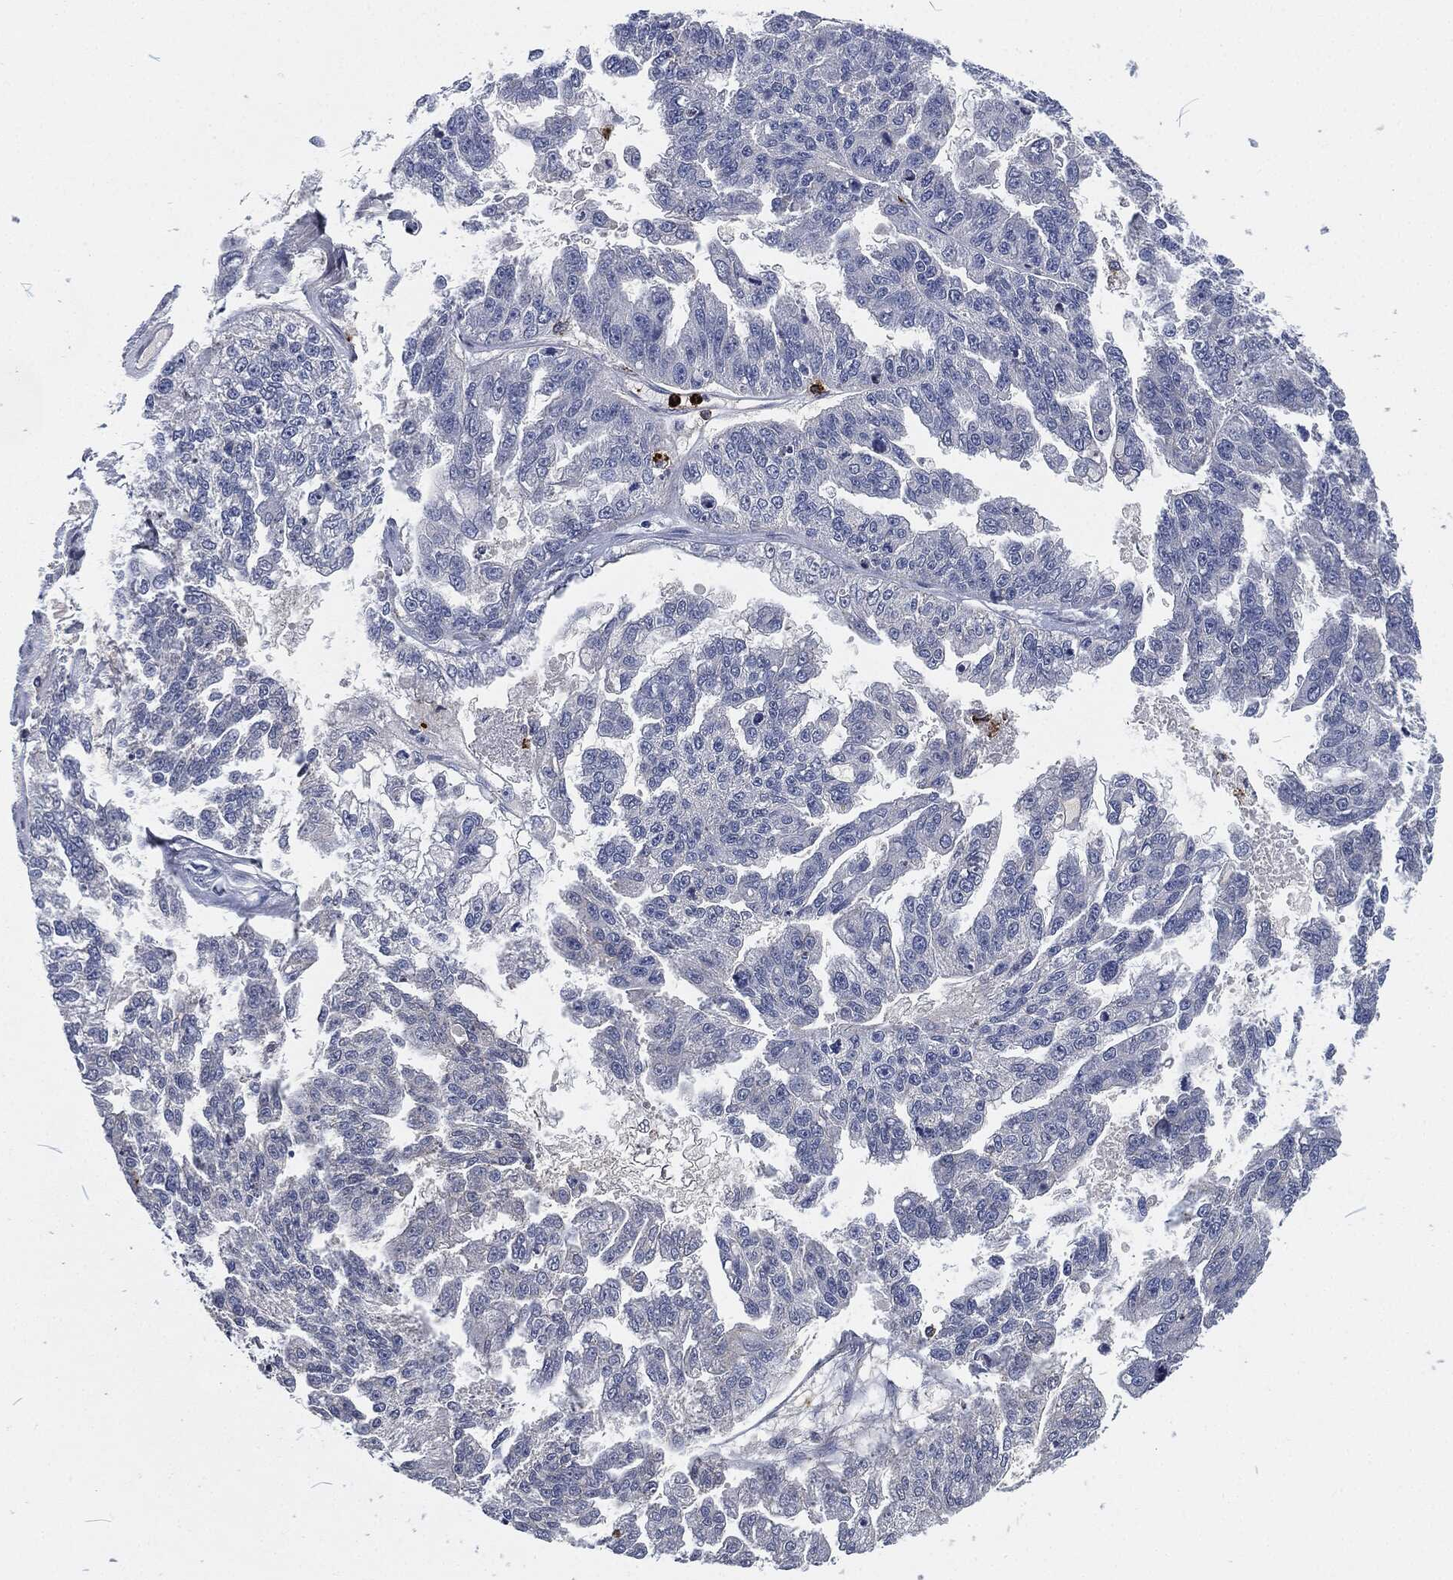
{"staining": {"intensity": "negative", "quantity": "none", "location": "none"}, "tissue": "ovarian cancer", "cell_type": "Tumor cells", "image_type": "cancer", "snomed": [{"axis": "morphology", "description": "Cystadenocarcinoma, serous, NOS"}, {"axis": "topography", "description": "Ovary"}], "caption": "Tumor cells are negative for protein expression in human serous cystadenocarcinoma (ovarian).", "gene": "MPO", "patient": {"sex": "female", "age": 58}}